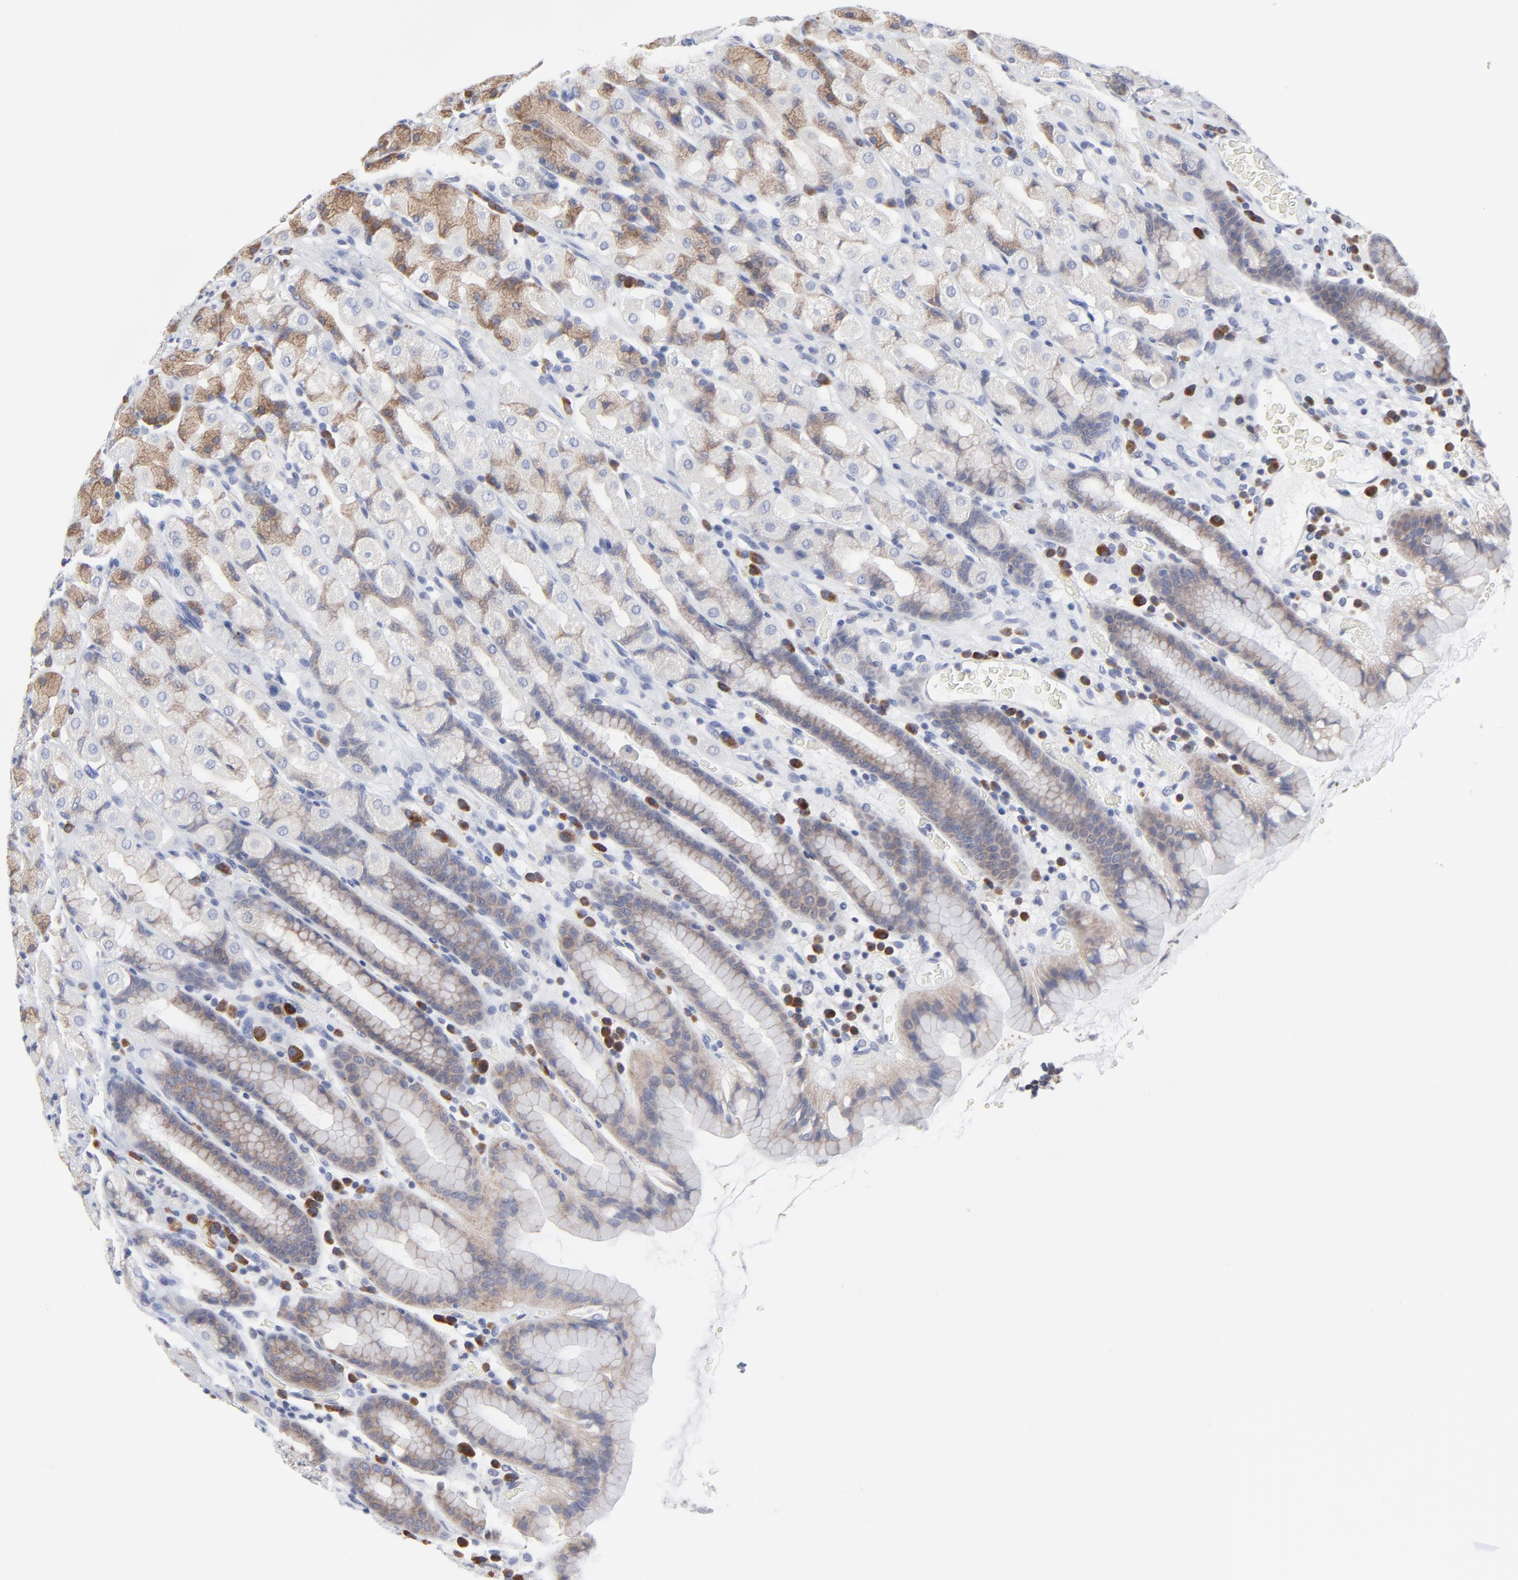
{"staining": {"intensity": "moderate", "quantity": "25%-75%", "location": "cytoplasmic/membranous"}, "tissue": "stomach", "cell_type": "Glandular cells", "image_type": "normal", "snomed": [{"axis": "morphology", "description": "Normal tissue, NOS"}, {"axis": "topography", "description": "Stomach, upper"}], "caption": "A brown stain shows moderate cytoplasmic/membranous expression of a protein in glandular cells of normal stomach. (IHC, brightfield microscopy, high magnification).", "gene": "TRIM22", "patient": {"sex": "male", "age": 68}}